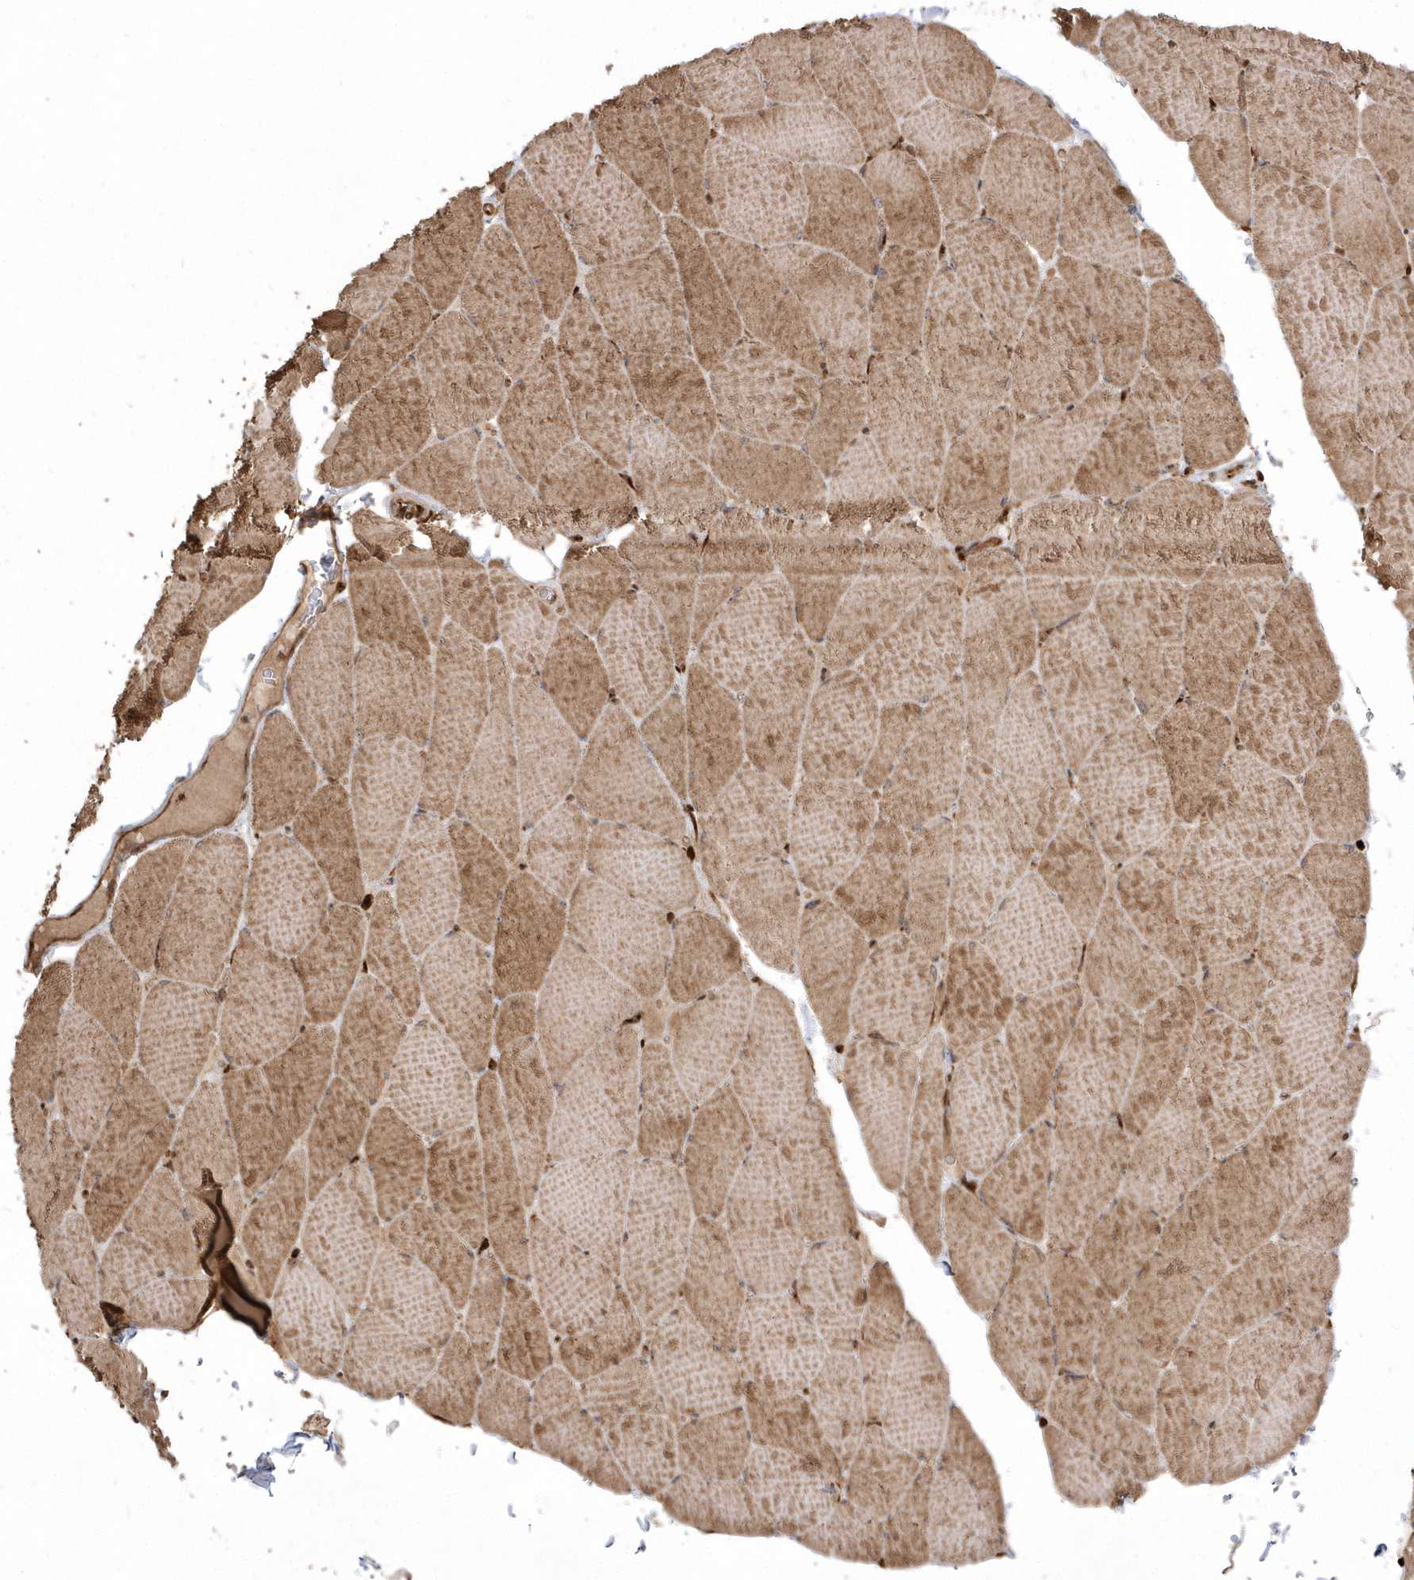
{"staining": {"intensity": "strong", "quantity": "25%-75%", "location": "cytoplasmic/membranous,nuclear"}, "tissue": "skeletal muscle", "cell_type": "Myocytes", "image_type": "normal", "snomed": [{"axis": "morphology", "description": "Normal tissue, NOS"}, {"axis": "topography", "description": "Skeletal muscle"}, {"axis": "topography", "description": "Head-Neck"}], "caption": "High-magnification brightfield microscopy of benign skeletal muscle stained with DAB (brown) and counterstained with hematoxylin (blue). myocytes exhibit strong cytoplasmic/membranous,nuclear positivity is present in approximately25%-75% of cells.", "gene": "EPC2", "patient": {"sex": "male", "age": 66}}